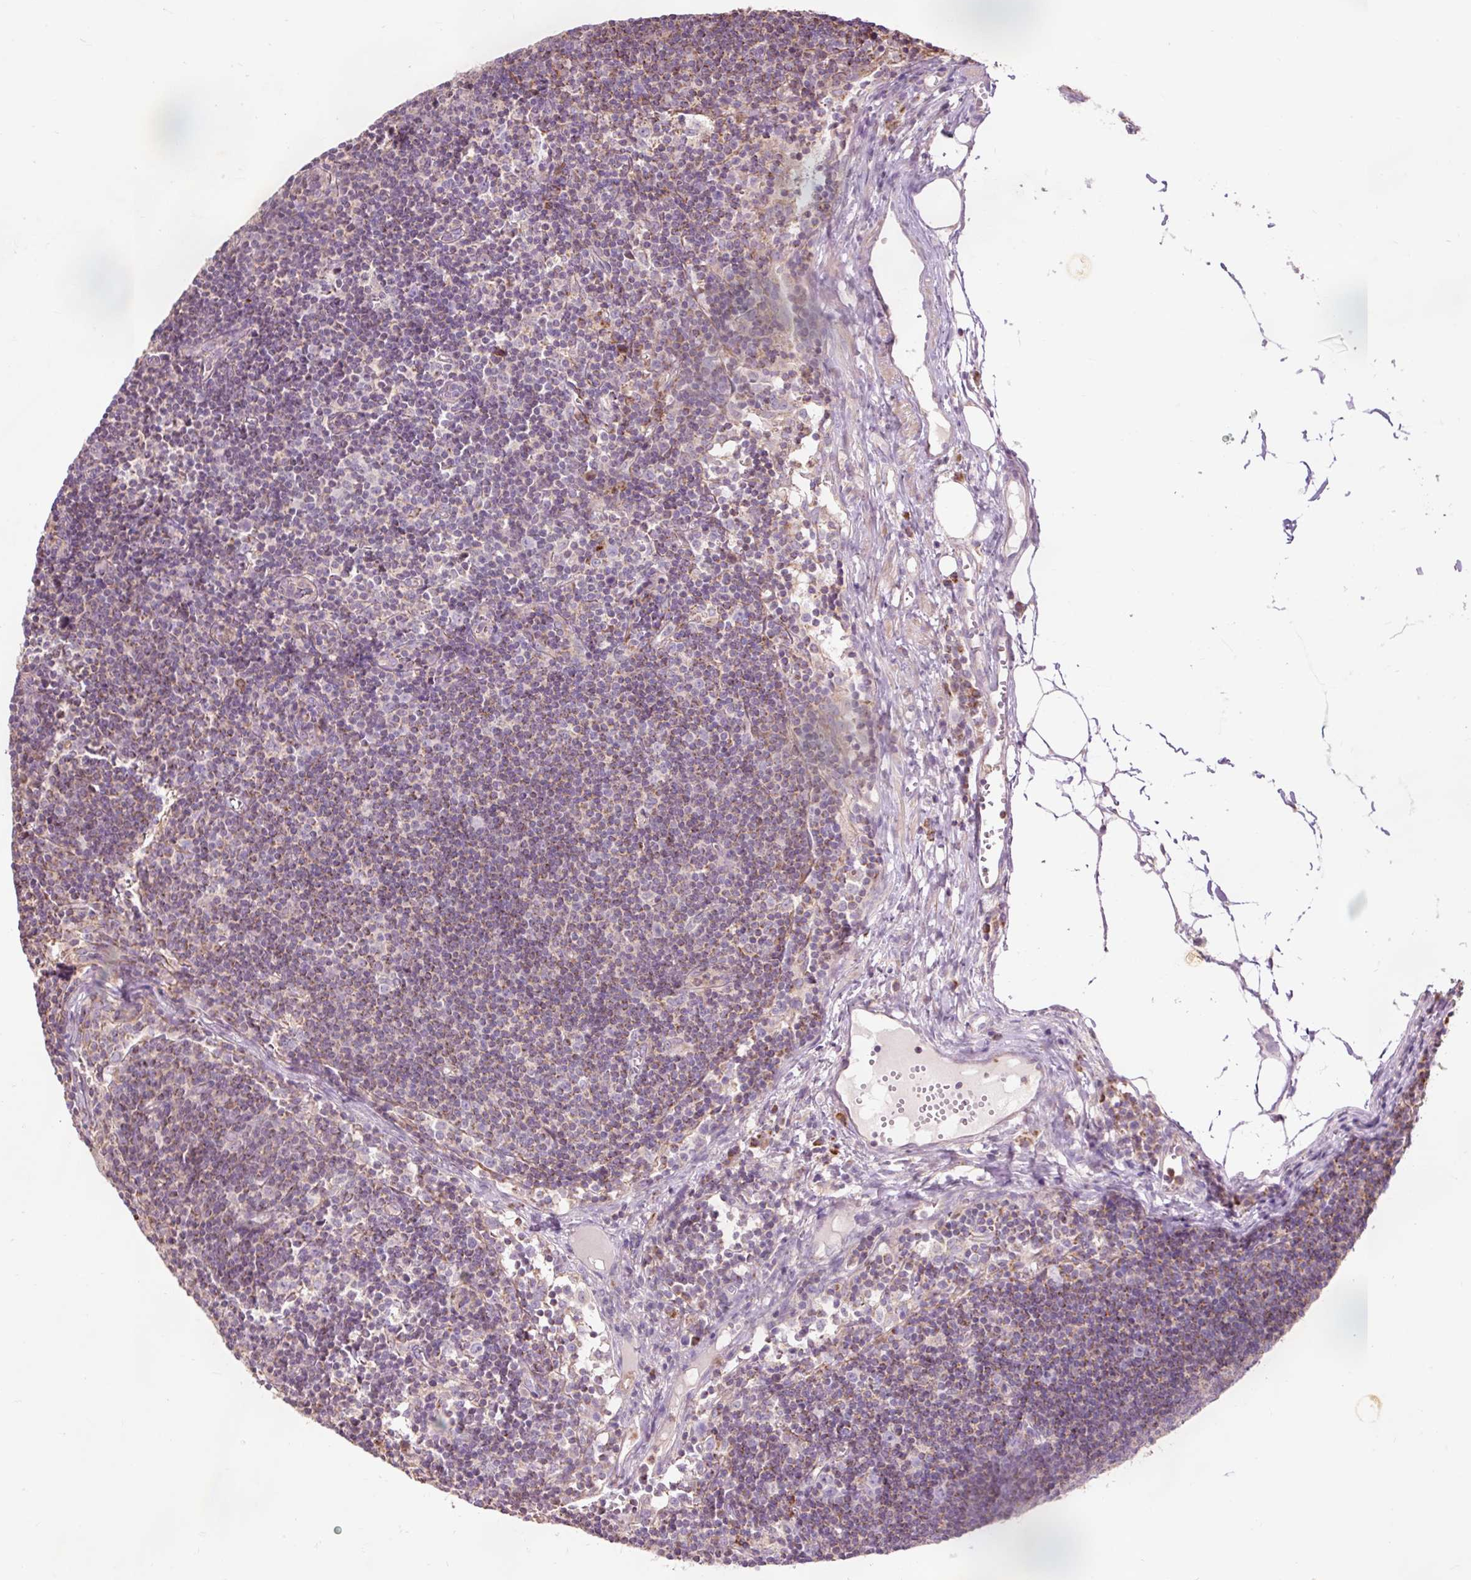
{"staining": {"intensity": "moderate", "quantity": "<25%", "location": "cytoplasmic/membranous"}, "tissue": "lymph node", "cell_type": "Germinal center cells", "image_type": "normal", "snomed": [{"axis": "morphology", "description": "Normal tissue, NOS"}, {"axis": "topography", "description": "Lymph node"}], "caption": "Brown immunohistochemical staining in normal lymph node demonstrates moderate cytoplasmic/membranous expression in approximately <25% of germinal center cells.", "gene": "PRDX5", "patient": {"sex": "female", "age": 29}}